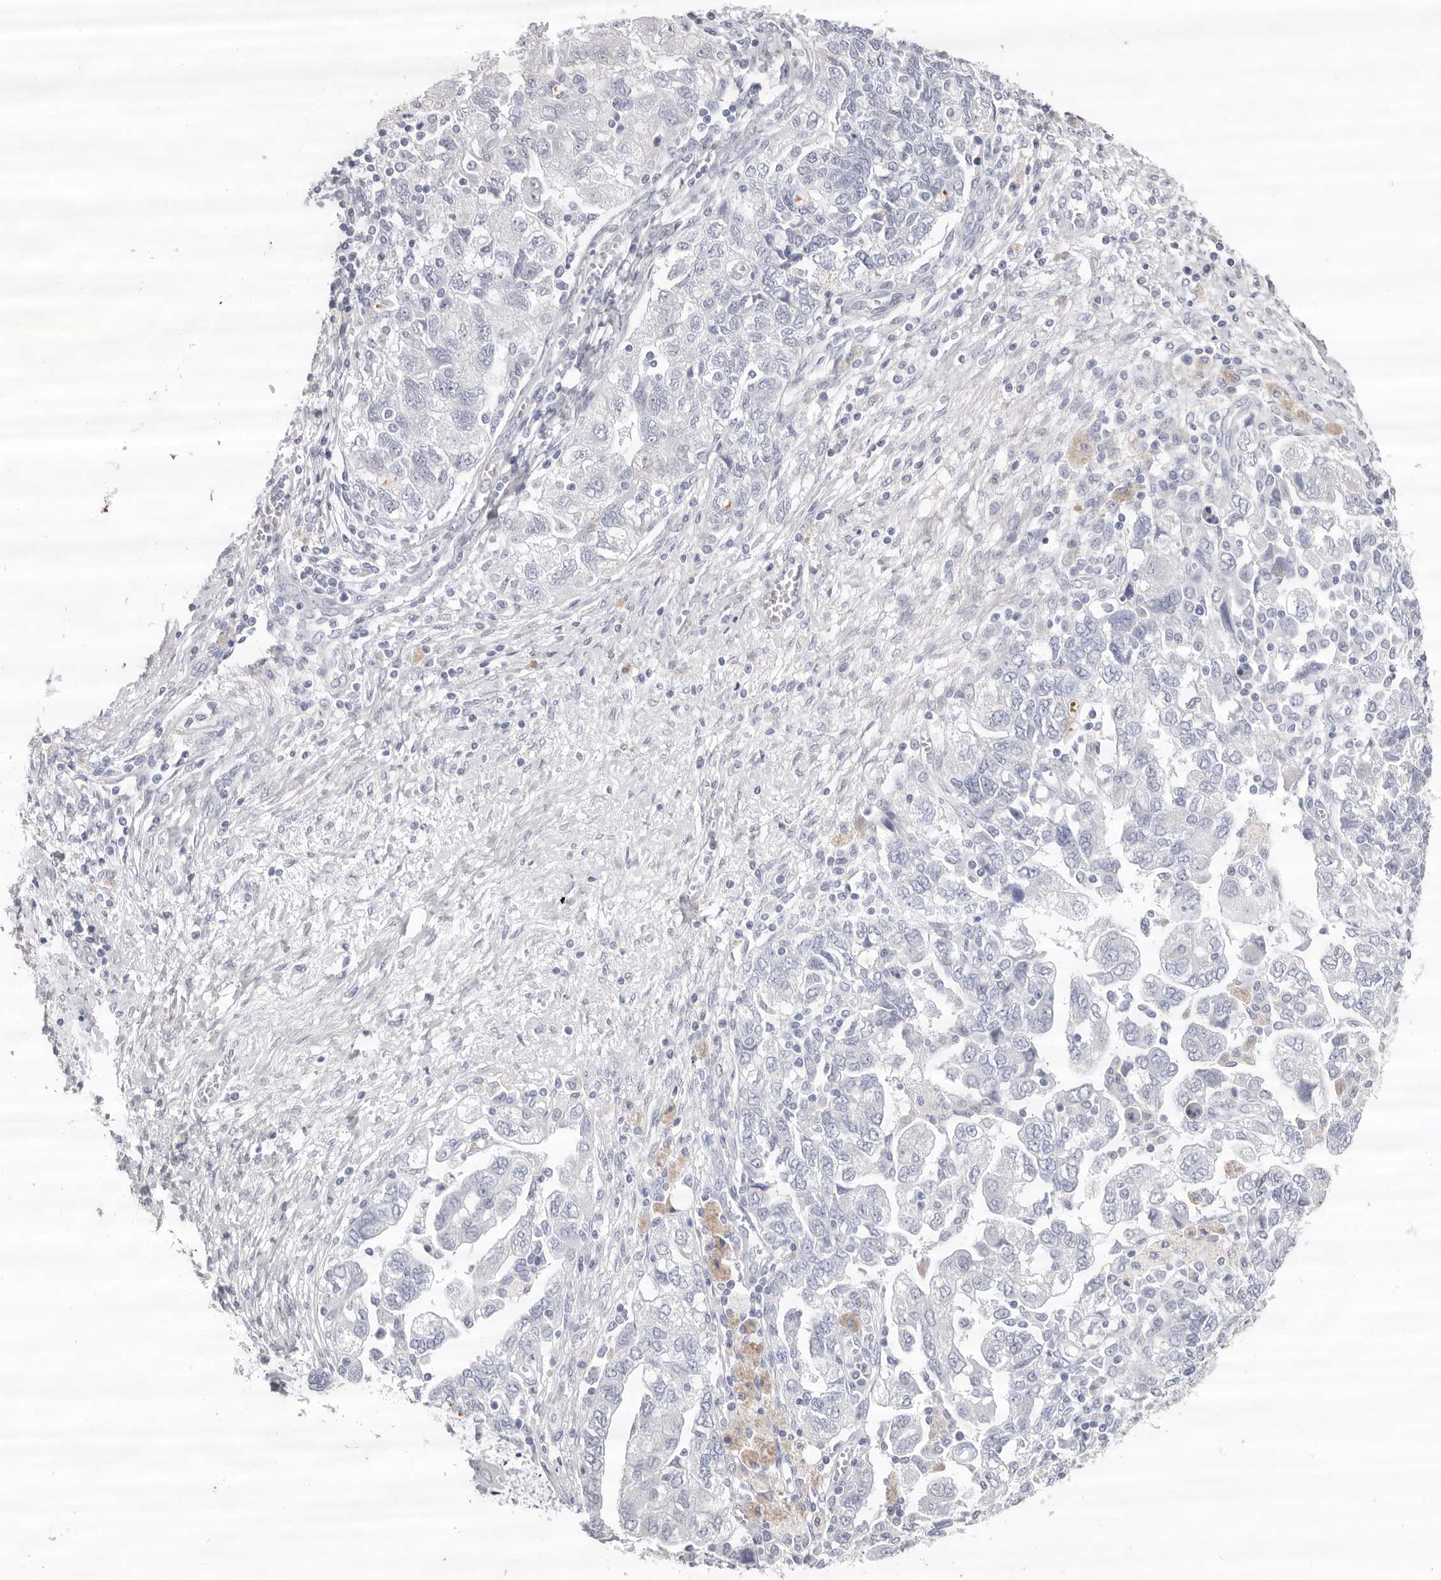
{"staining": {"intensity": "negative", "quantity": "none", "location": "none"}, "tissue": "ovarian cancer", "cell_type": "Tumor cells", "image_type": "cancer", "snomed": [{"axis": "morphology", "description": "Carcinoma, NOS"}, {"axis": "morphology", "description": "Cystadenocarcinoma, serous, NOS"}, {"axis": "topography", "description": "Ovary"}], "caption": "Histopathology image shows no significant protein positivity in tumor cells of ovarian carcinoma. Brightfield microscopy of IHC stained with DAB (brown) and hematoxylin (blue), captured at high magnification.", "gene": "LPO", "patient": {"sex": "female", "age": 69}}